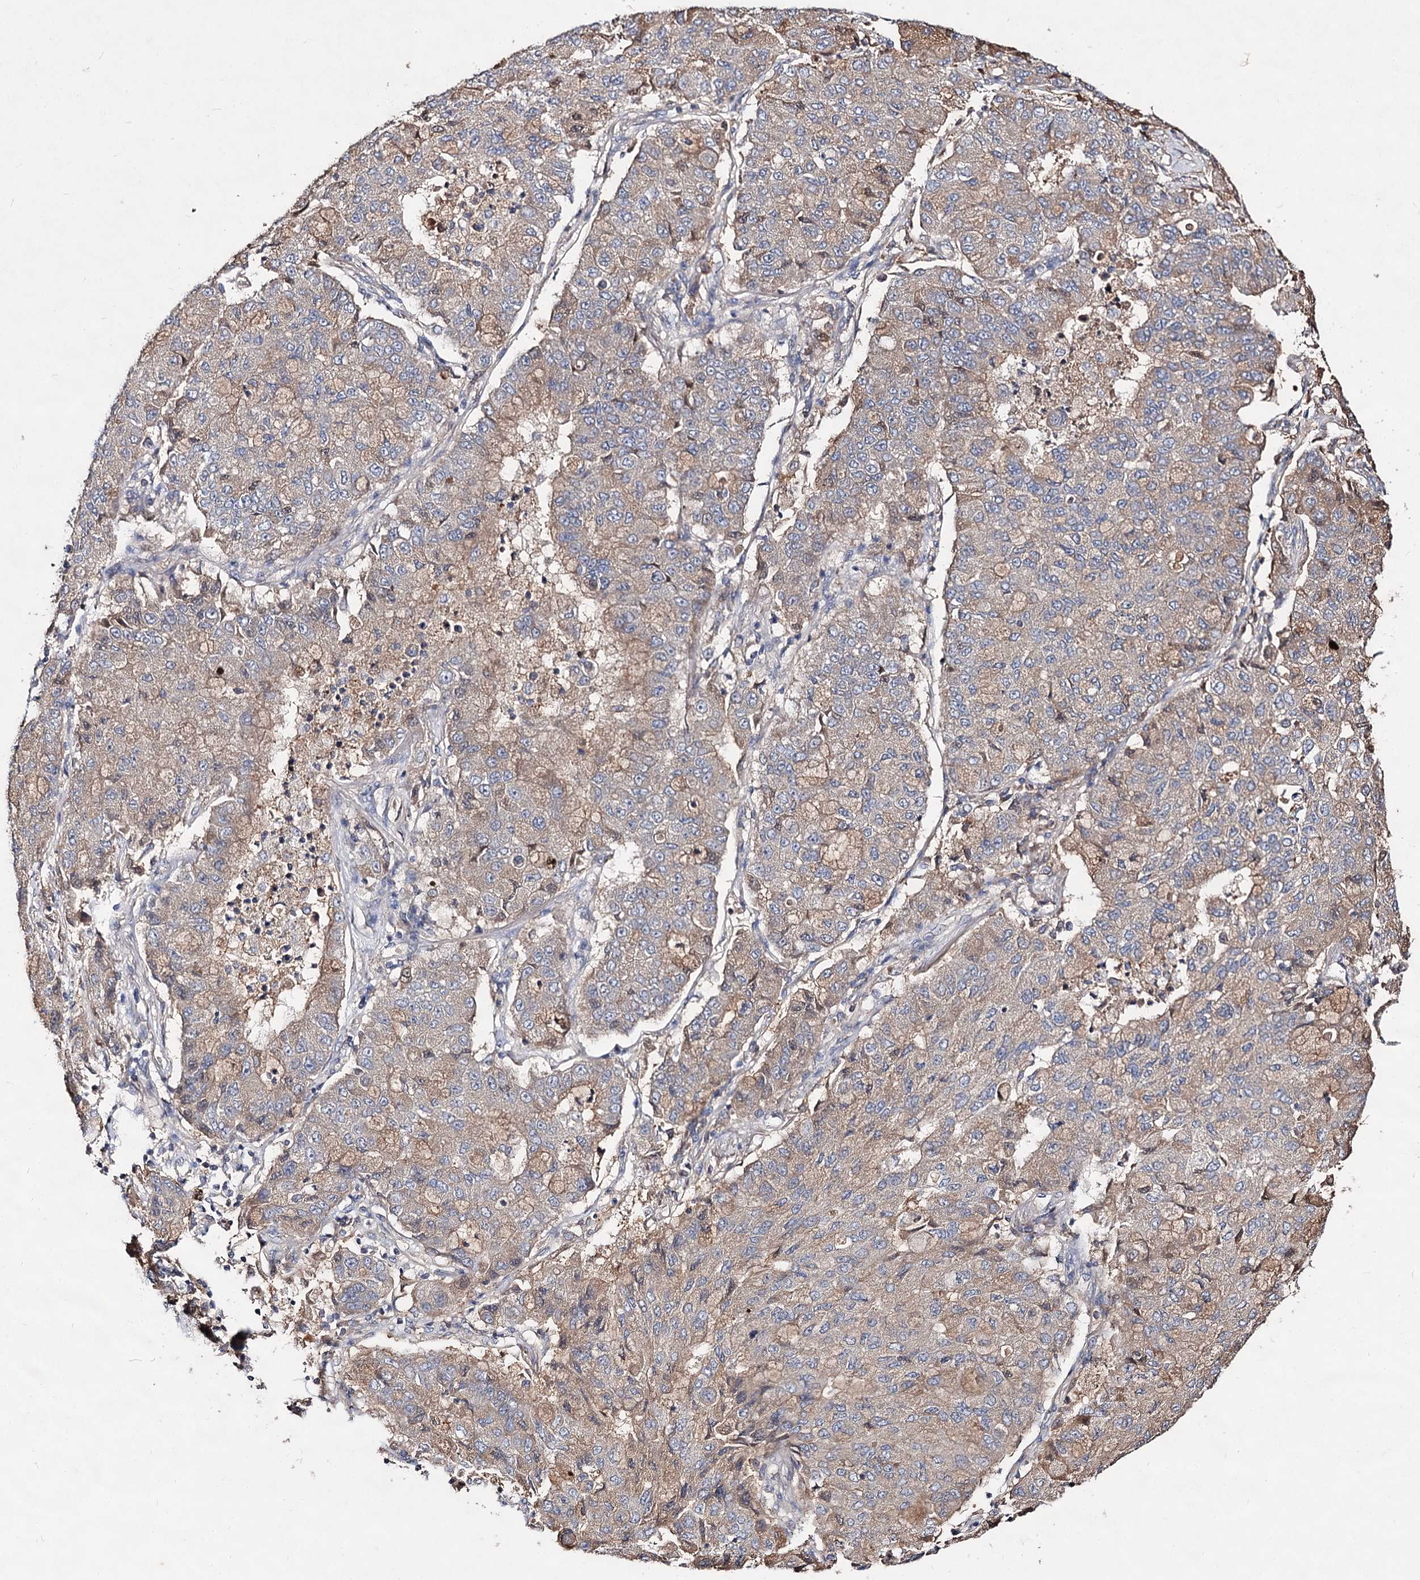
{"staining": {"intensity": "weak", "quantity": "<25%", "location": "cytoplasmic/membranous"}, "tissue": "lung cancer", "cell_type": "Tumor cells", "image_type": "cancer", "snomed": [{"axis": "morphology", "description": "Squamous cell carcinoma, NOS"}, {"axis": "topography", "description": "Lung"}], "caption": "Lung cancer was stained to show a protein in brown. There is no significant staining in tumor cells.", "gene": "ARFIP2", "patient": {"sex": "male", "age": 74}}